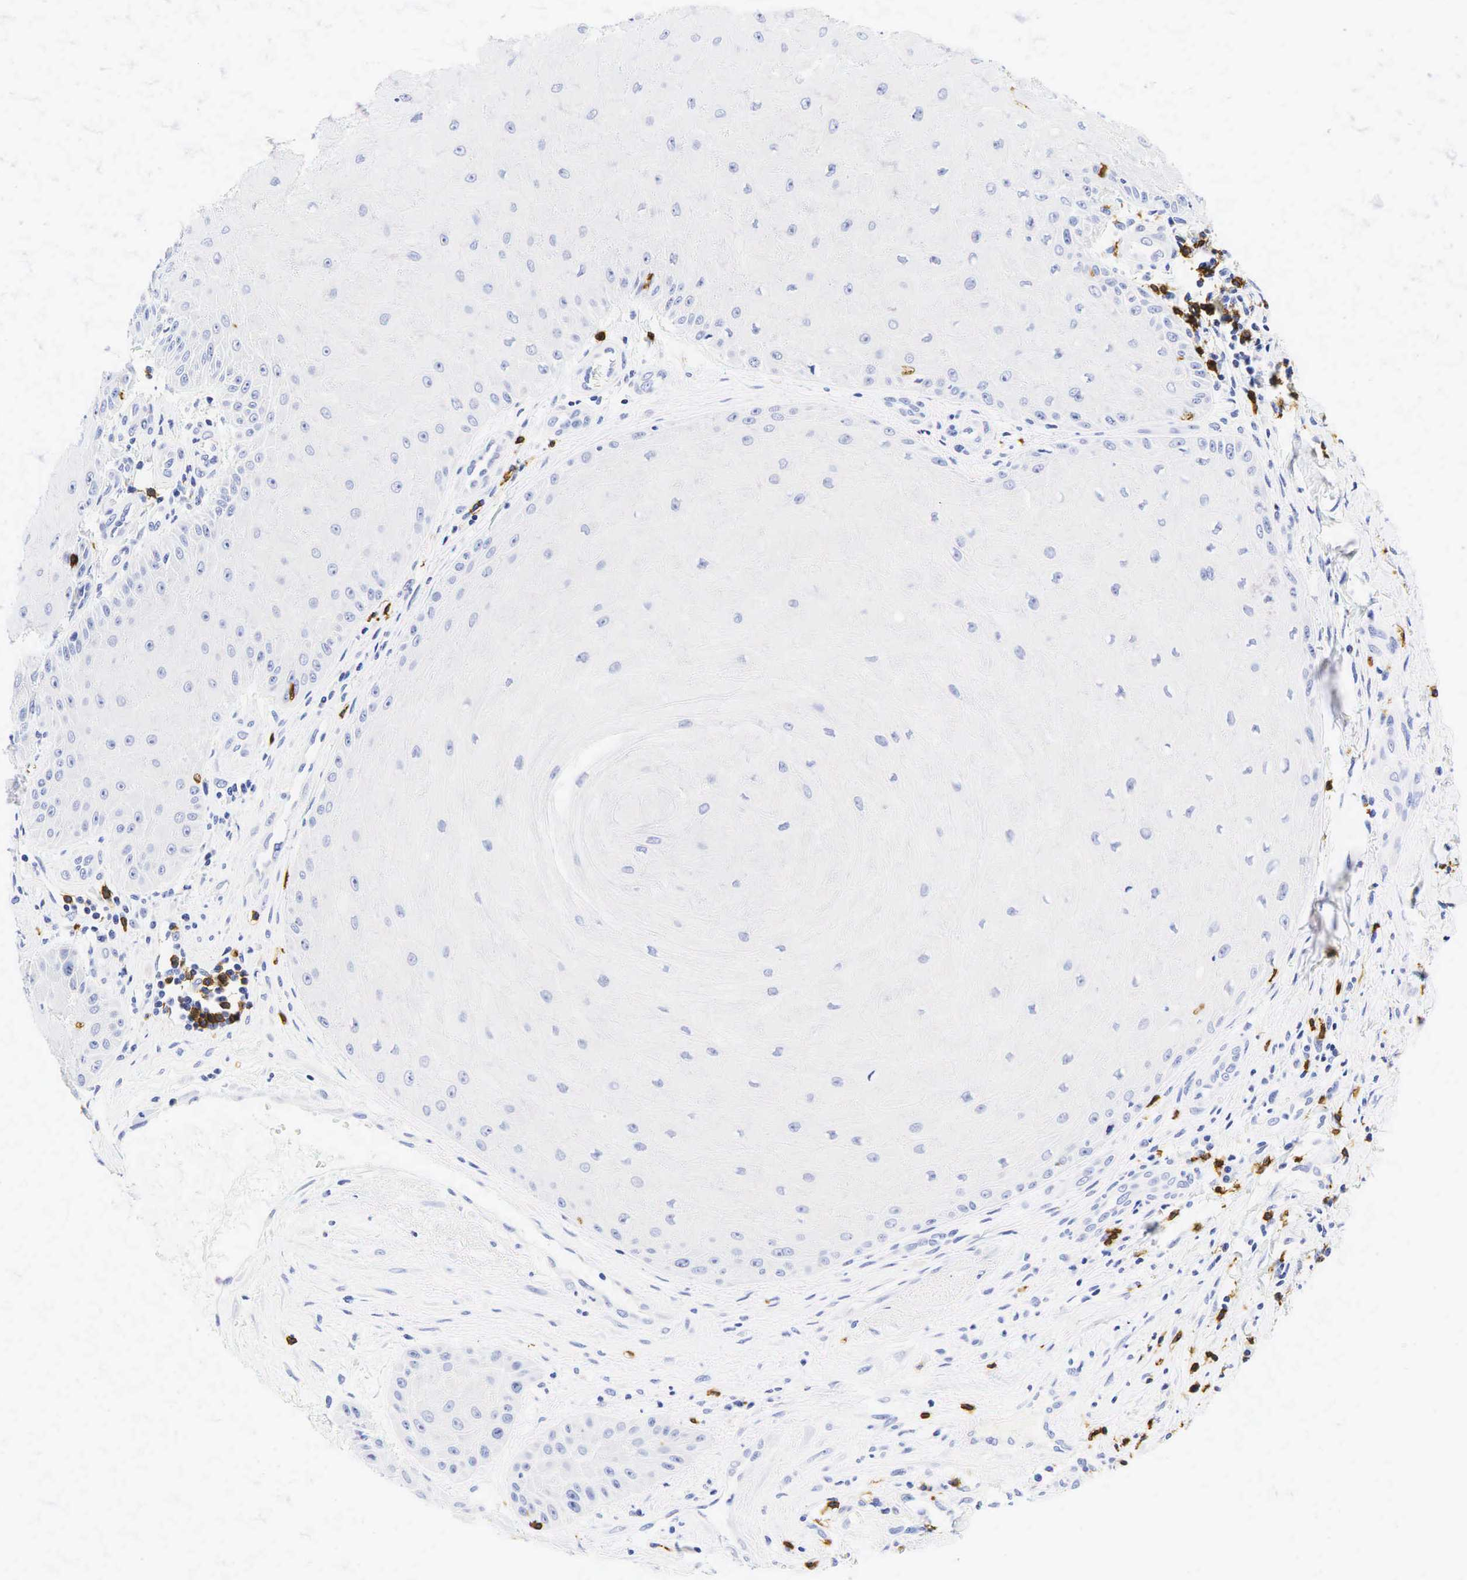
{"staining": {"intensity": "negative", "quantity": "none", "location": "none"}, "tissue": "skin cancer", "cell_type": "Tumor cells", "image_type": "cancer", "snomed": [{"axis": "morphology", "description": "Squamous cell carcinoma, NOS"}, {"axis": "topography", "description": "Skin"}], "caption": "Skin squamous cell carcinoma stained for a protein using immunohistochemistry (IHC) demonstrates no positivity tumor cells.", "gene": "CD8A", "patient": {"sex": "male", "age": 57}}